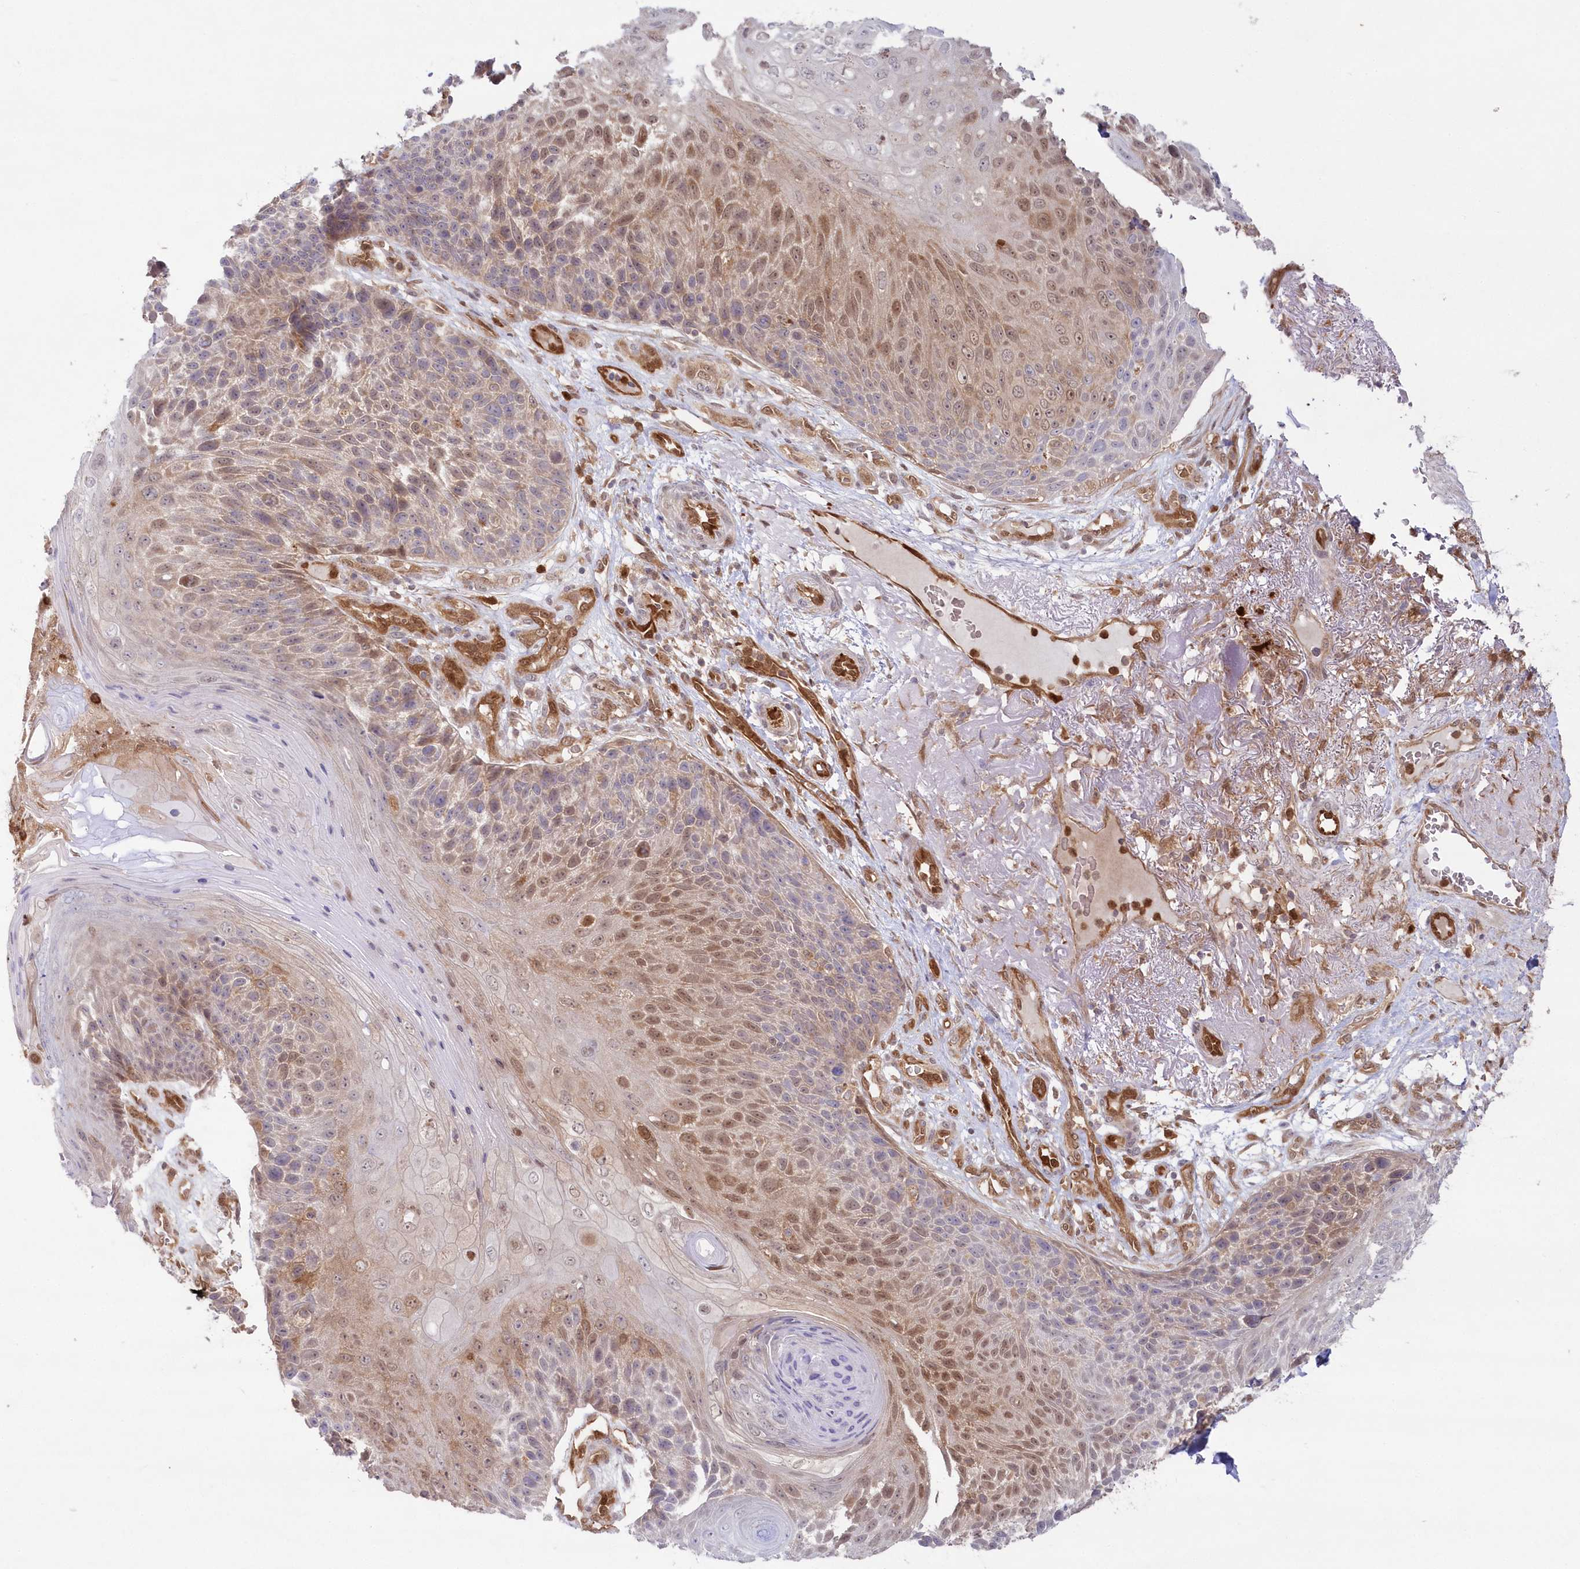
{"staining": {"intensity": "weak", "quantity": "25%-75%", "location": "cytoplasmic/membranous,nuclear"}, "tissue": "skin cancer", "cell_type": "Tumor cells", "image_type": "cancer", "snomed": [{"axis": "morphology", "description": "Squamous cell carcinoma, NOS"}, {"axis": "topography", "description": "Skin"}], "caption": "The photomicrograph reveals staining of skin cancer (squamous cell carcinoma), revealing weak cytoplasmic/membranous and nuclear protein expression (brown color) within tumor cells. The protein is stained brown, and the nuclei are stained in blue (DAB IHC with brightfield microscopy, high magnification).", "gene": "GBE1", "patient": {"sex": "female", "age": 88}}